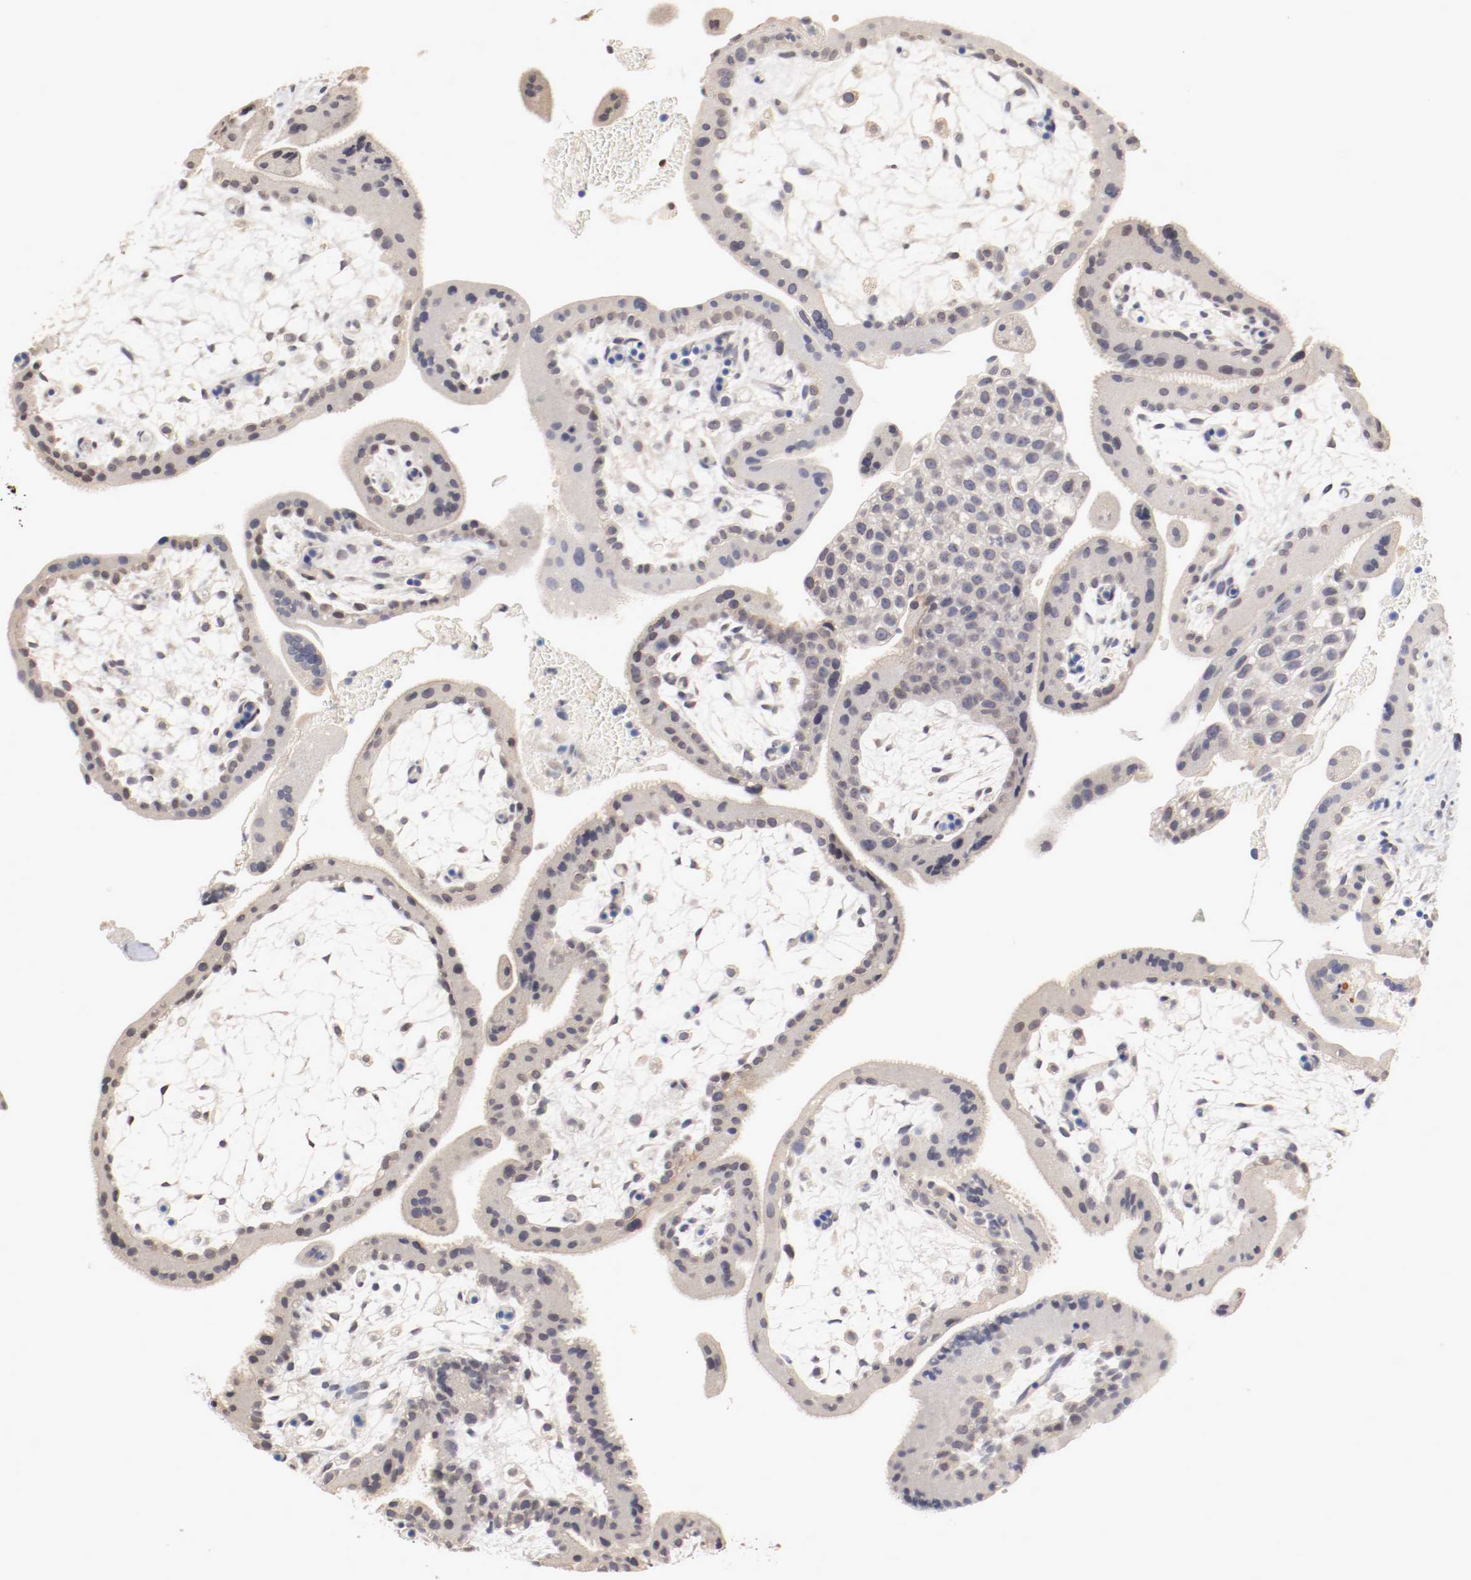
{"staining": {"intensity": "negative", "quantity": "none", "location": "none"}, "tissue": "placenta", "cell_type": "Decidual cells", "image_type": "normal", "snomed": [{"axis": "morphology", "description": "Normal tissue, NOS"}, {"axis": "topography", "description": "Placenta"}], "caption": "The photomicrograph exhibits no staining of decidual cells in normal placenta. The staining was performed using DAB to visualize the protein expression in brown, while the nuclei were stained in blue with hematoxylin (Magnification: 20x).", "gene": "CEBPE", "patient": {"sex": "female", "age": 35}}